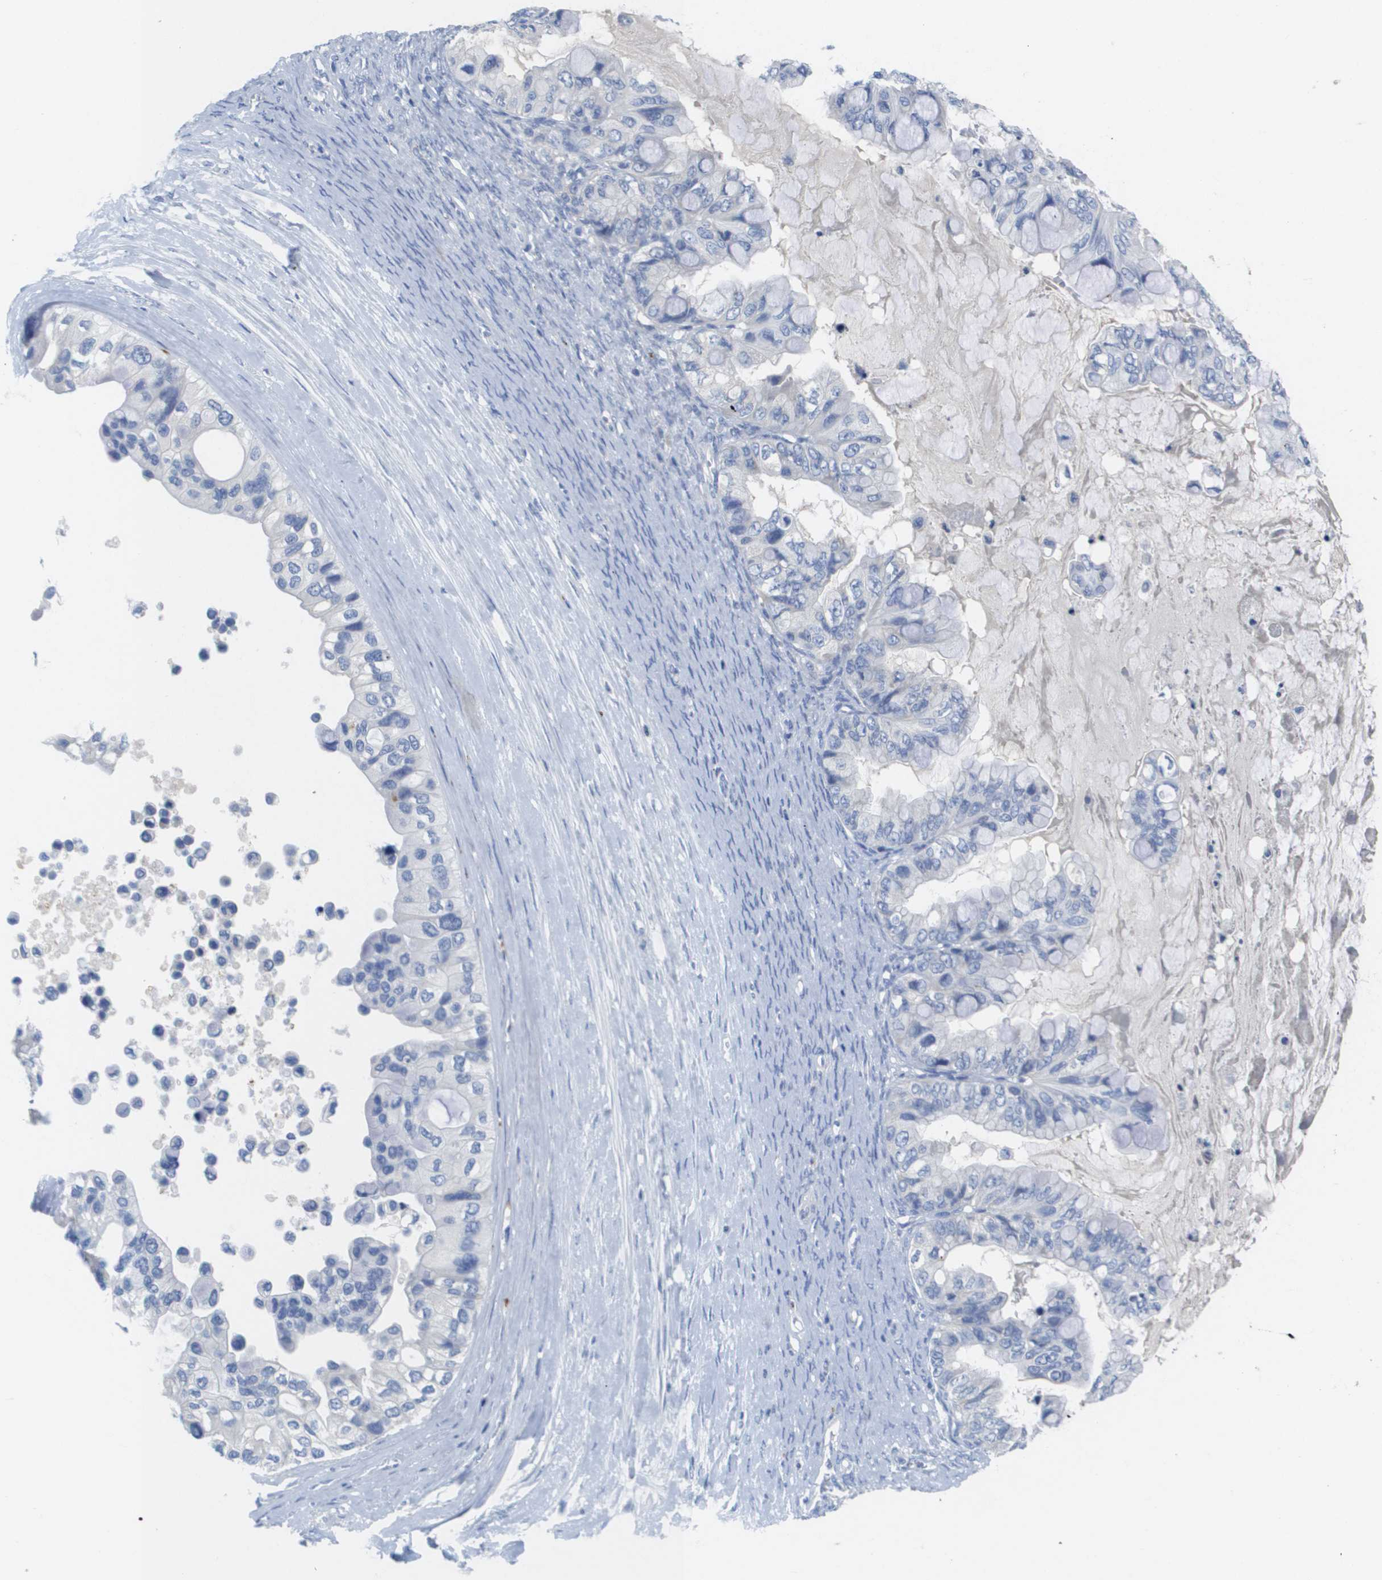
{"staining": {"intensity": "negative", "quantity": "none", "location": "none"}, "tissue": "ovarian cancer", "cell_type": "Tumor cells", "image_type": "cancer", "snomed": [{"axis": "morphology", "description": "Cystadenocarcinoma, mucinous, NOS"}, {"axis": "topography", "description": "Ovary"}], "caption": "Histopathology image shows no significant protein expression in tumor cells of mucinous cystadenocarcinoma (ovarian).", "gene": "MS4A1", "patient": {"sex": "female", "age": 80}}